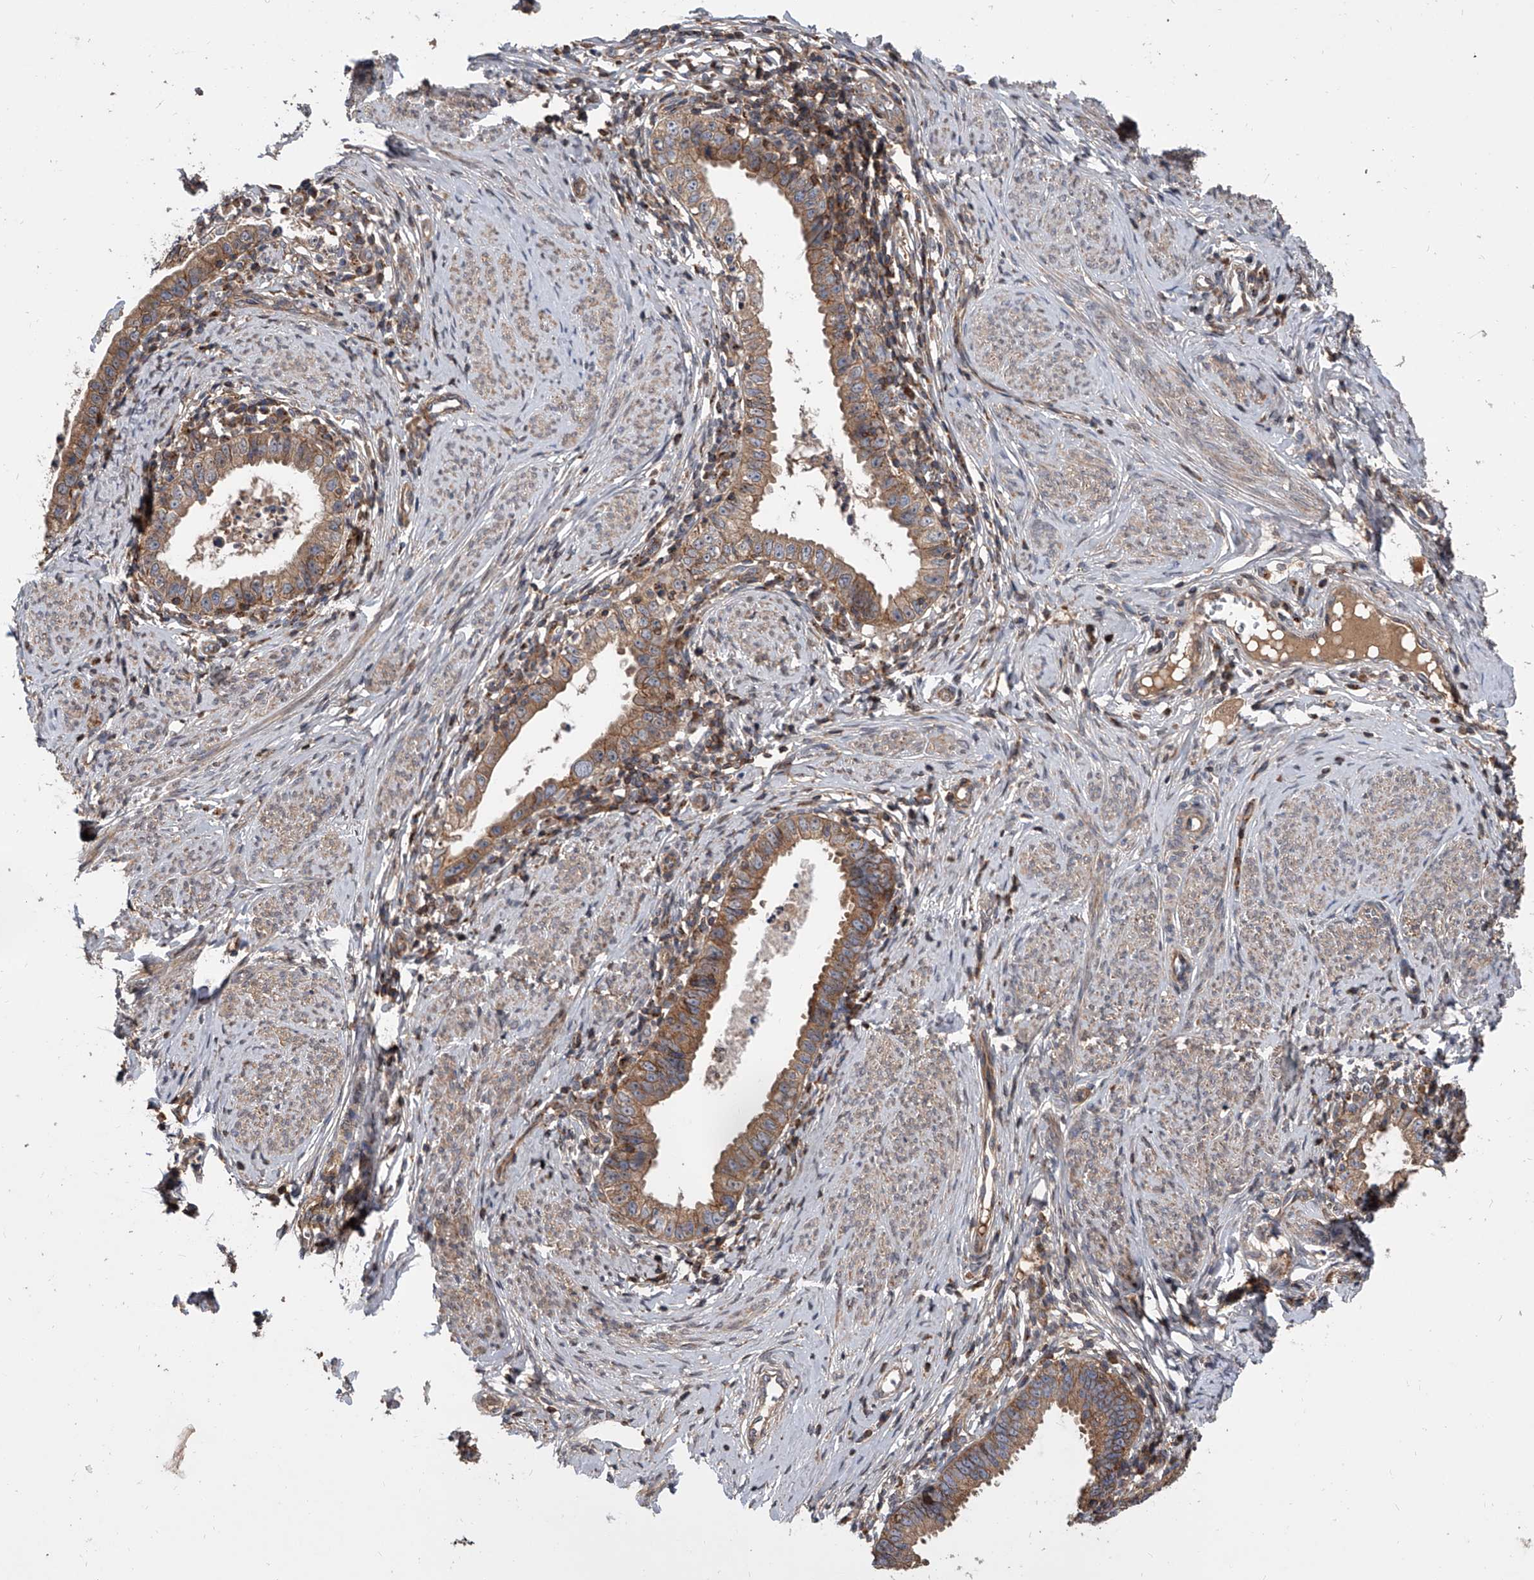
{"staining": {"intensity": "strong", "quantity": ">75%", "location": "cytoplasmic/membranous"}, "tissue": "cervical cancer", "cell_type": "Tumor cells", "image_type": "cancer", "snomed": [{"axis": "morphology", "description": "Adenocarcinoma, NOS"}, {"axis": "topography", "description": "Cervix"}], "caption": "A high amount of strong cytoplasmic/membranous staining is present in approximately >75% of tumor cells in cervical adenocarcinoma tissue.", "gene": "USP47", "patient": {"sex": "female", "age": 36}}